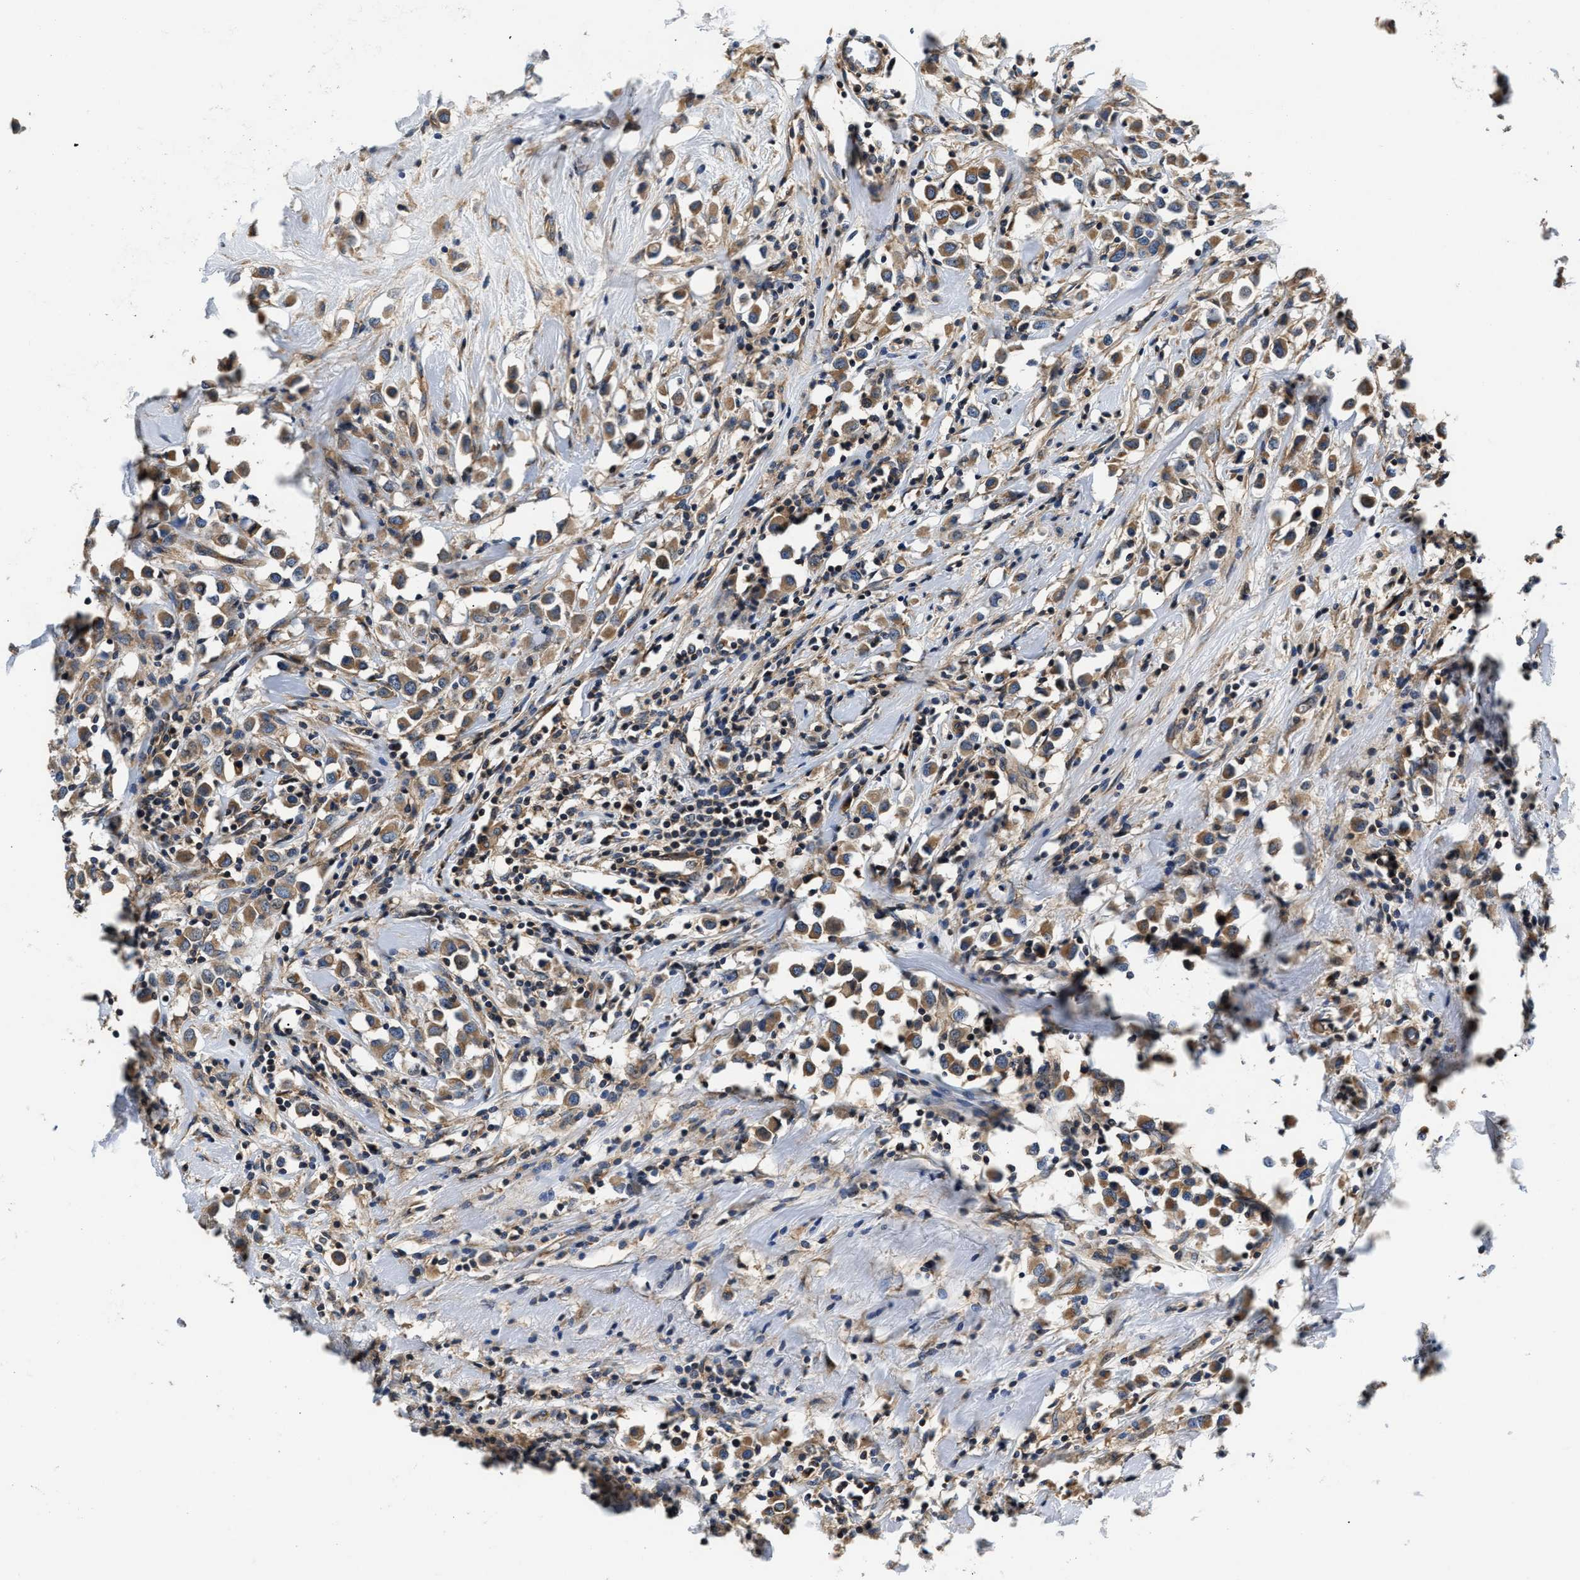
{"staining": {"intensity": "moderate", "quantity": ">75%", "location": "cytoplasmic/membranous"}, "tissue": "breast cancer", "cell_type": "Tumor cells", "image_type": "cancer", "snomed": [{"axis": "morphology", "description": "Duct carcinoma"}, {"axis": "topography", "description": "Breast"}], "caption": "This photomicrograph reveals IHC staining of human intraductal carcinoma (breast), with medium moderate cytoplasmic/membranous staining in about >75% of tumor cells.", "gene": "TEX2", "patient": {"sex": "female", "age": 61}}